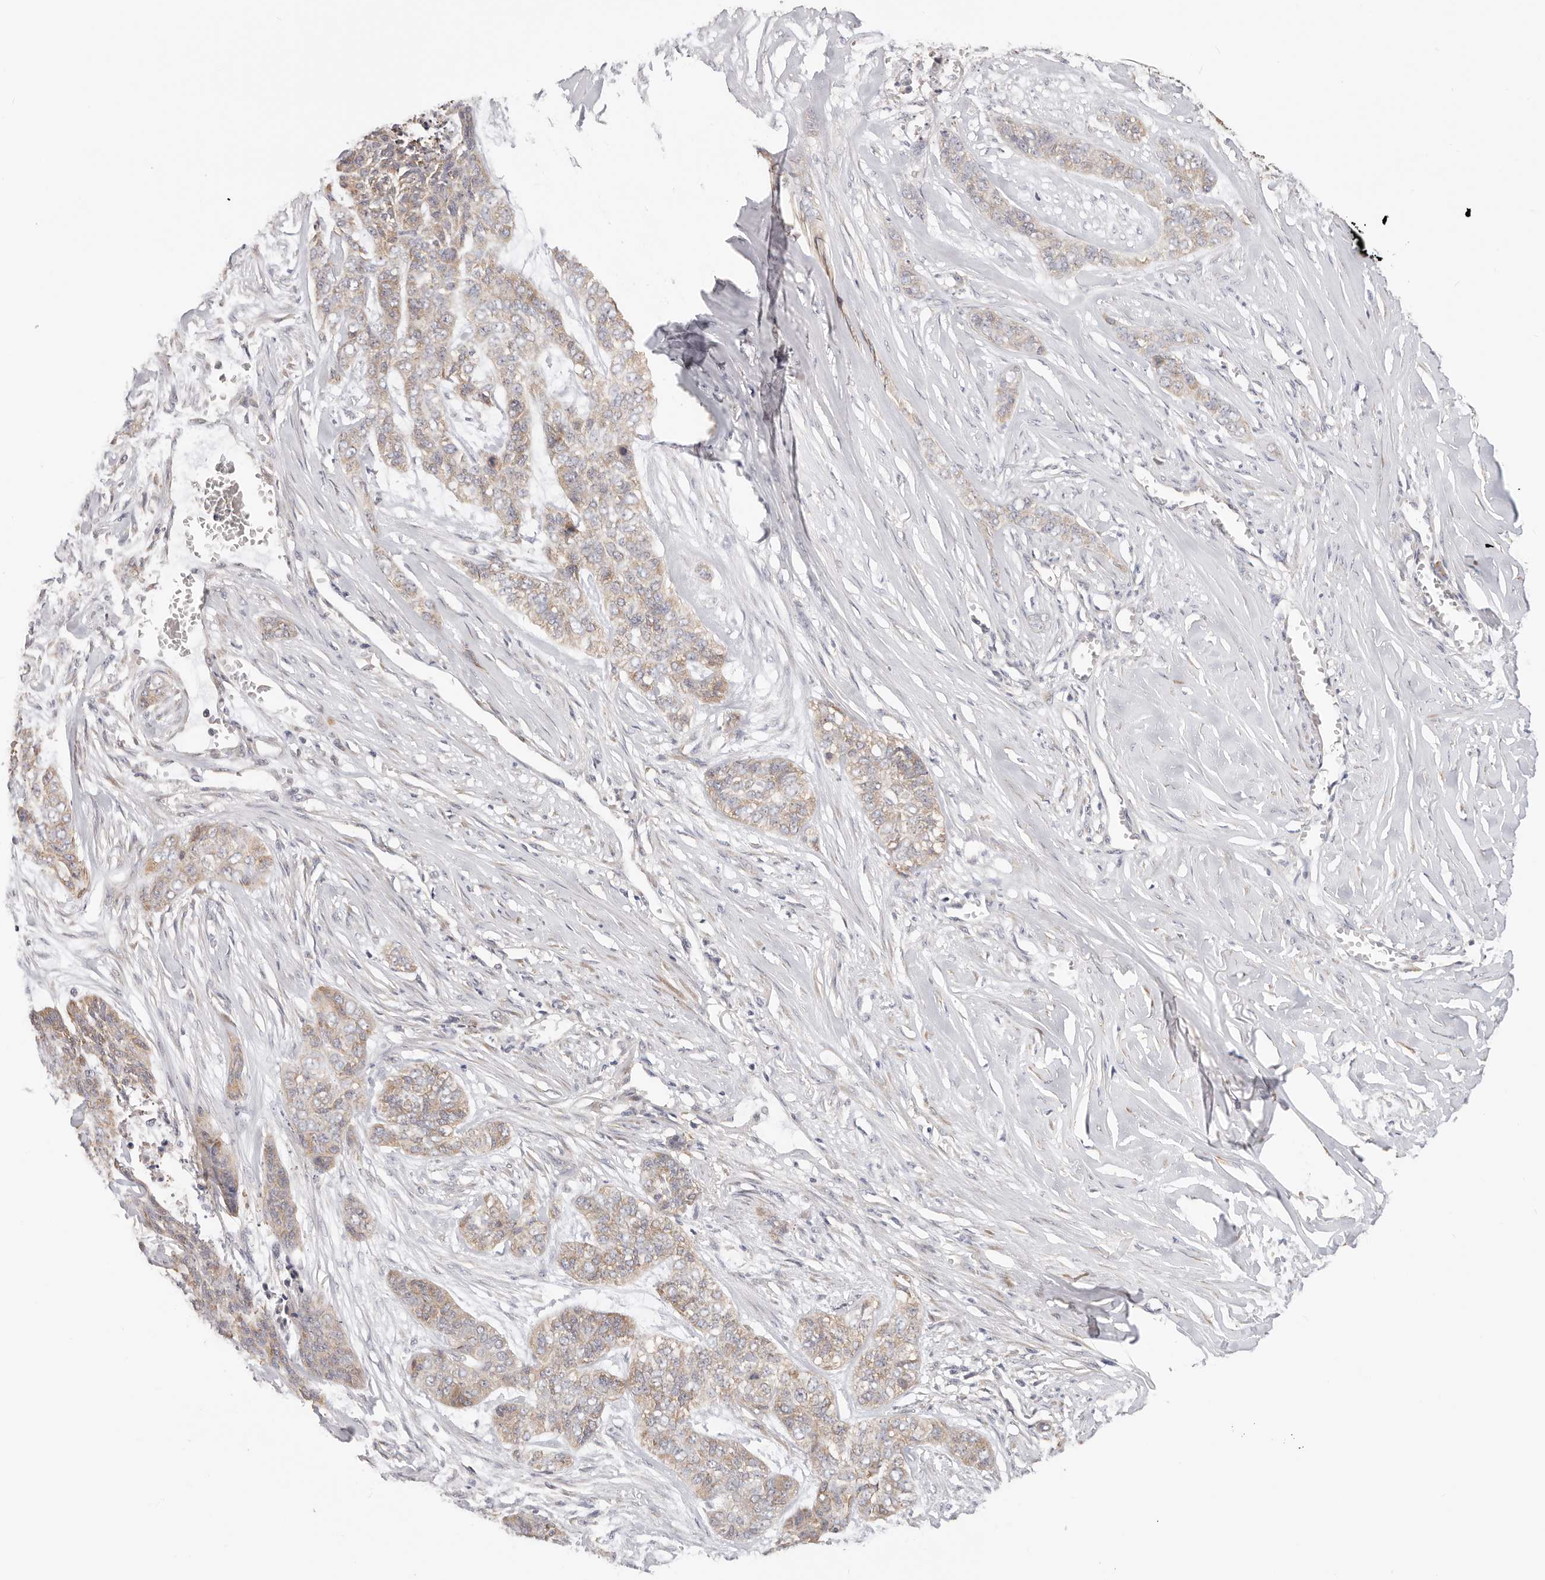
{"staining": {"intensity": "weak", "quantity": ">75%", "location": "cytoplasmic/membranous"}, "tissue": "skin cancer", "cell_type": "Tumor cells", "image_type": "cancer", "snomed": [{"axis": "morphology", "description": "Basal cell carcinoma"}, {"axis": "topography", "description": "Skin"}], "caption": "Human skin cancer (basal cell carcinoma) stained with a protein marker shows weak staining in tumor cells.", "gene": "AFDN", "patient": {"sex": "female", "age": 64}}